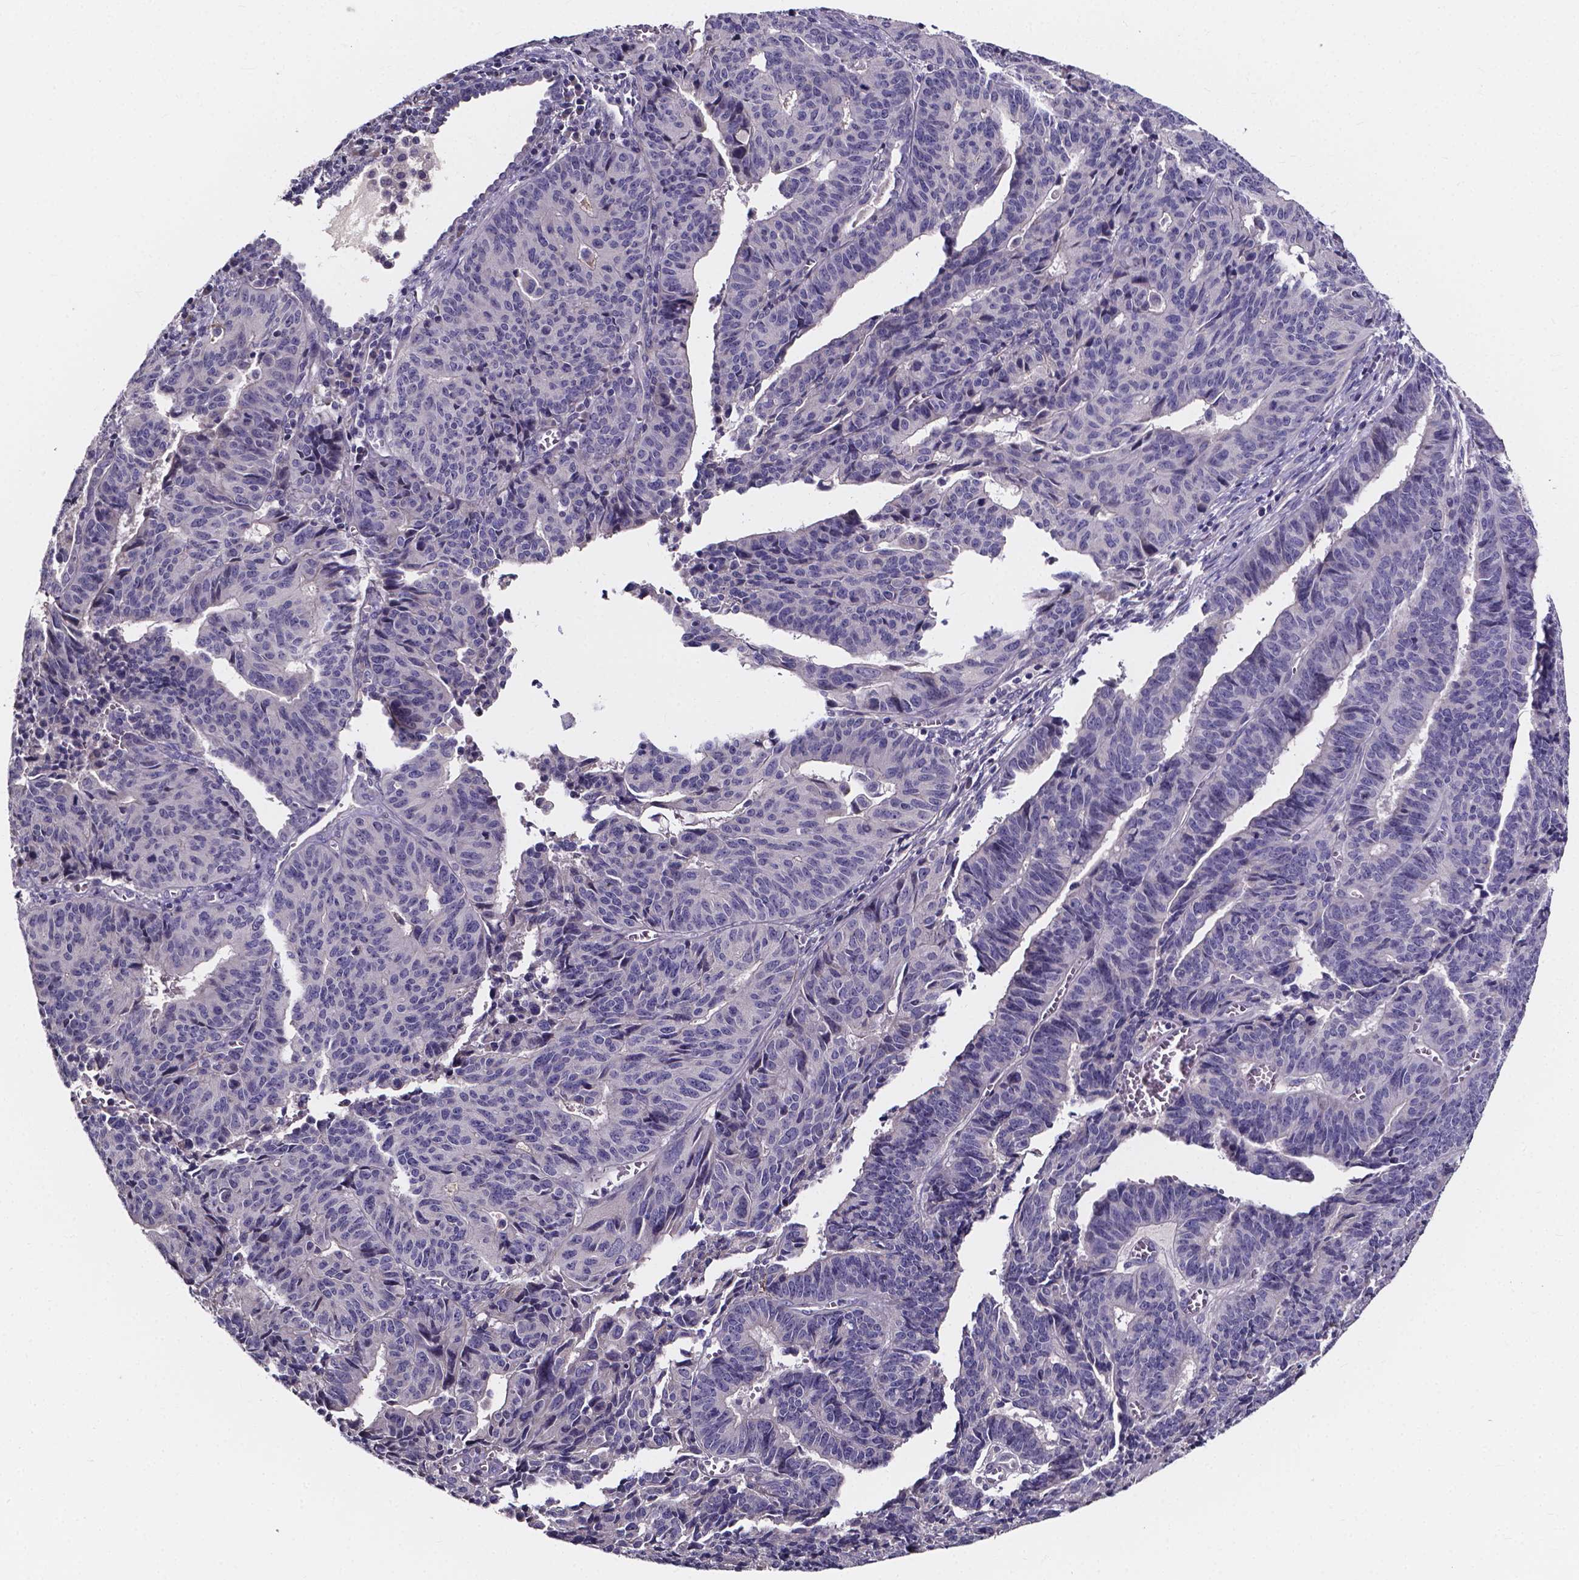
{"staining": {"intensity": "negative", "quantity": "none", "location": "none"}, "tissue": "endometrial cancer", "cell_type": "Tumor cells", "image_type": "cancer", "snomed": [{"axis": "morphology", "description": "Adenocarcinoma, NOS"}, {"axis": "topography", "description": "Endometrium"}], "caption": "Tumor cells are negative for protein expression in human endometrial cancer. (Immunohistochemistry (ihc), brightfield microscopy, high magnification).", "gene": "SPOCD1", "patient": {"sex": "female", "age": 65}}